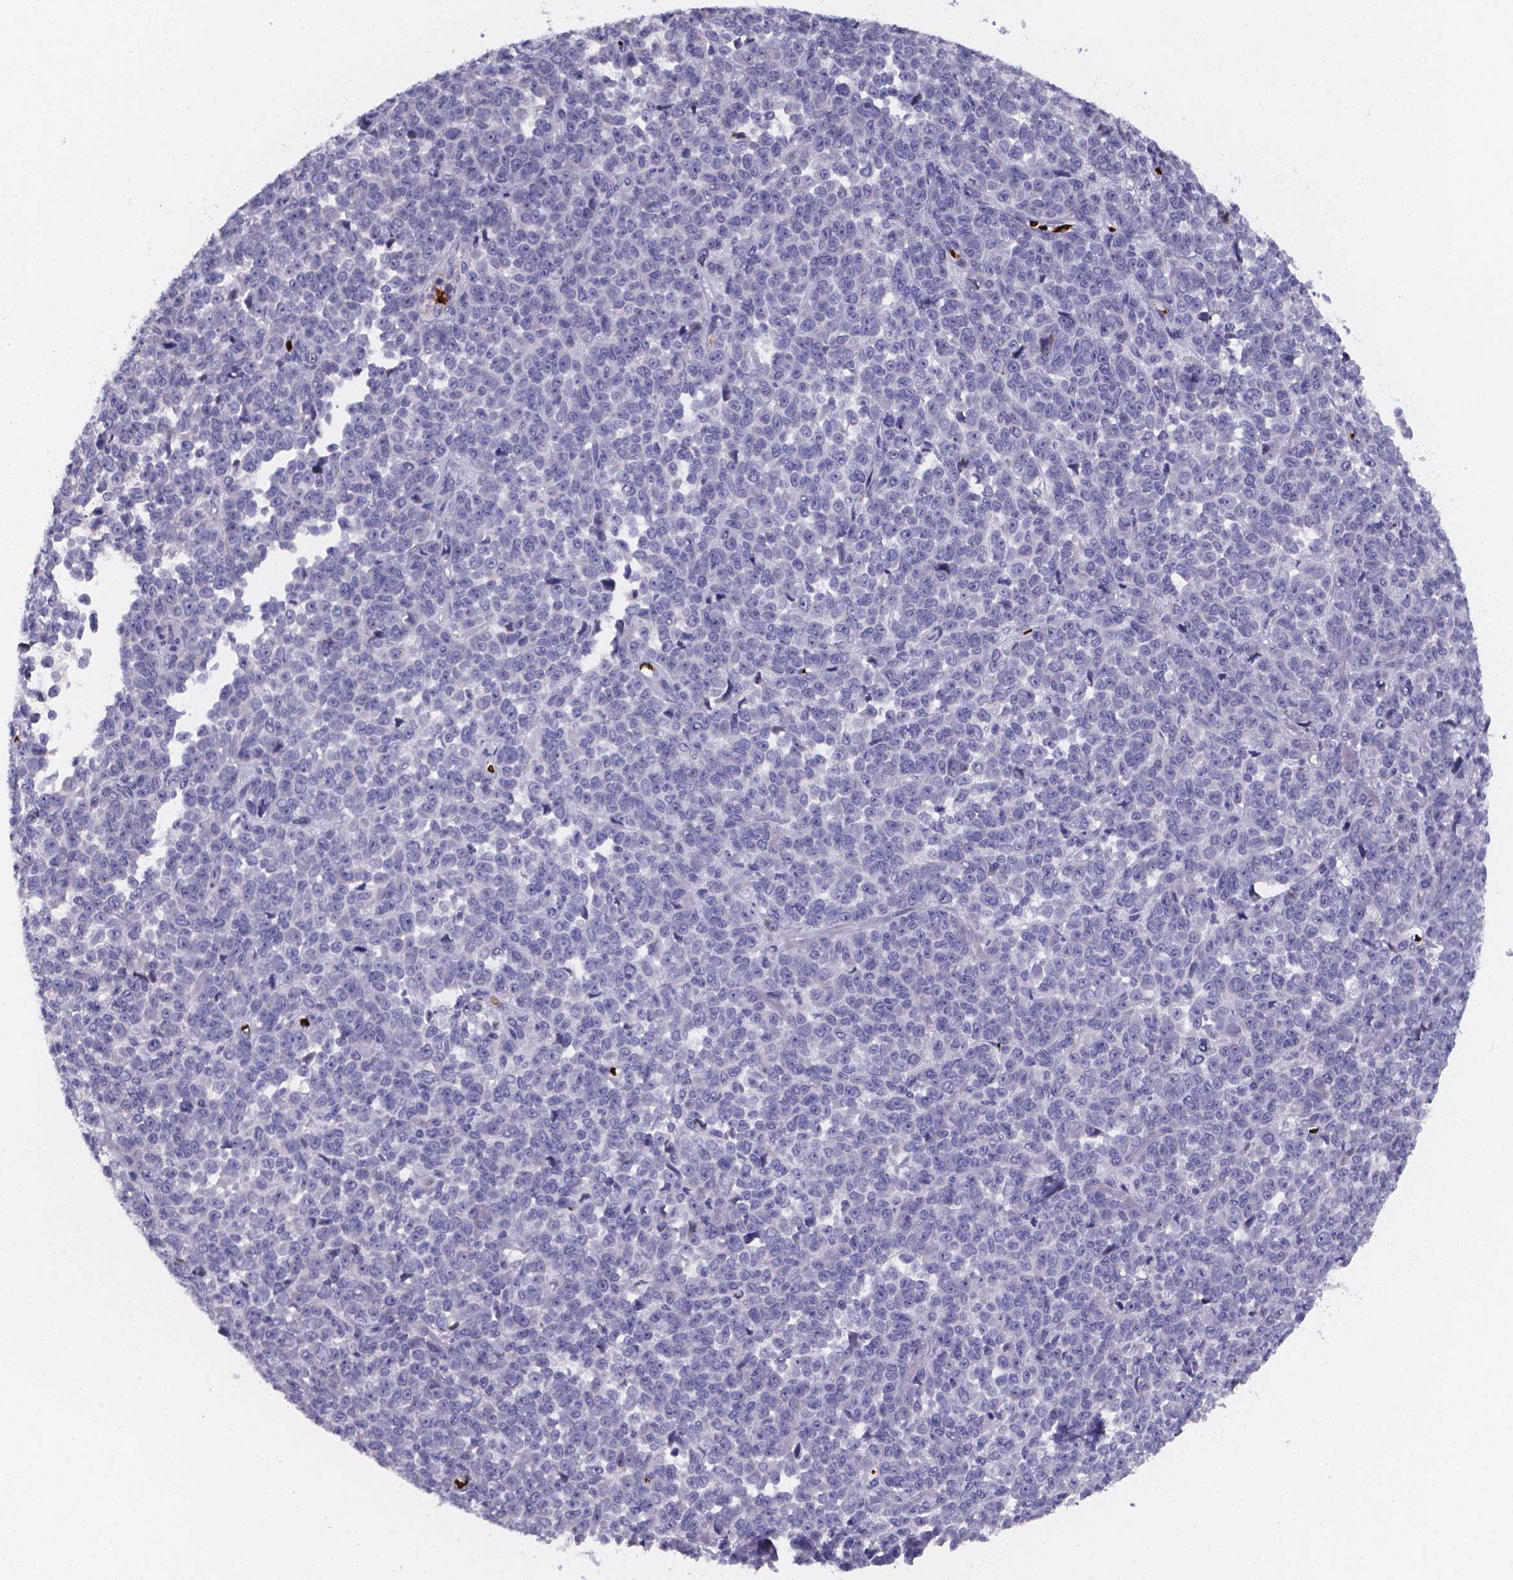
{"staining": {"intensity": "negative", "quantity": "none", "location": "none"}, "tissue": "melanoma", "cell_type": "Tumor cells", "image_type": "cancer", "snomed": [{"axis": "morphology", "description": "Malignant melanoma, NOS"}, {"axis": "topography", "description": "Skin"}], "caption": "Photomicrograph shows no protein positivity in tumor cells of malignant melanoma tissue.", "gene": "GABRA3", "patient": {"sex": "female", "age": 95}}